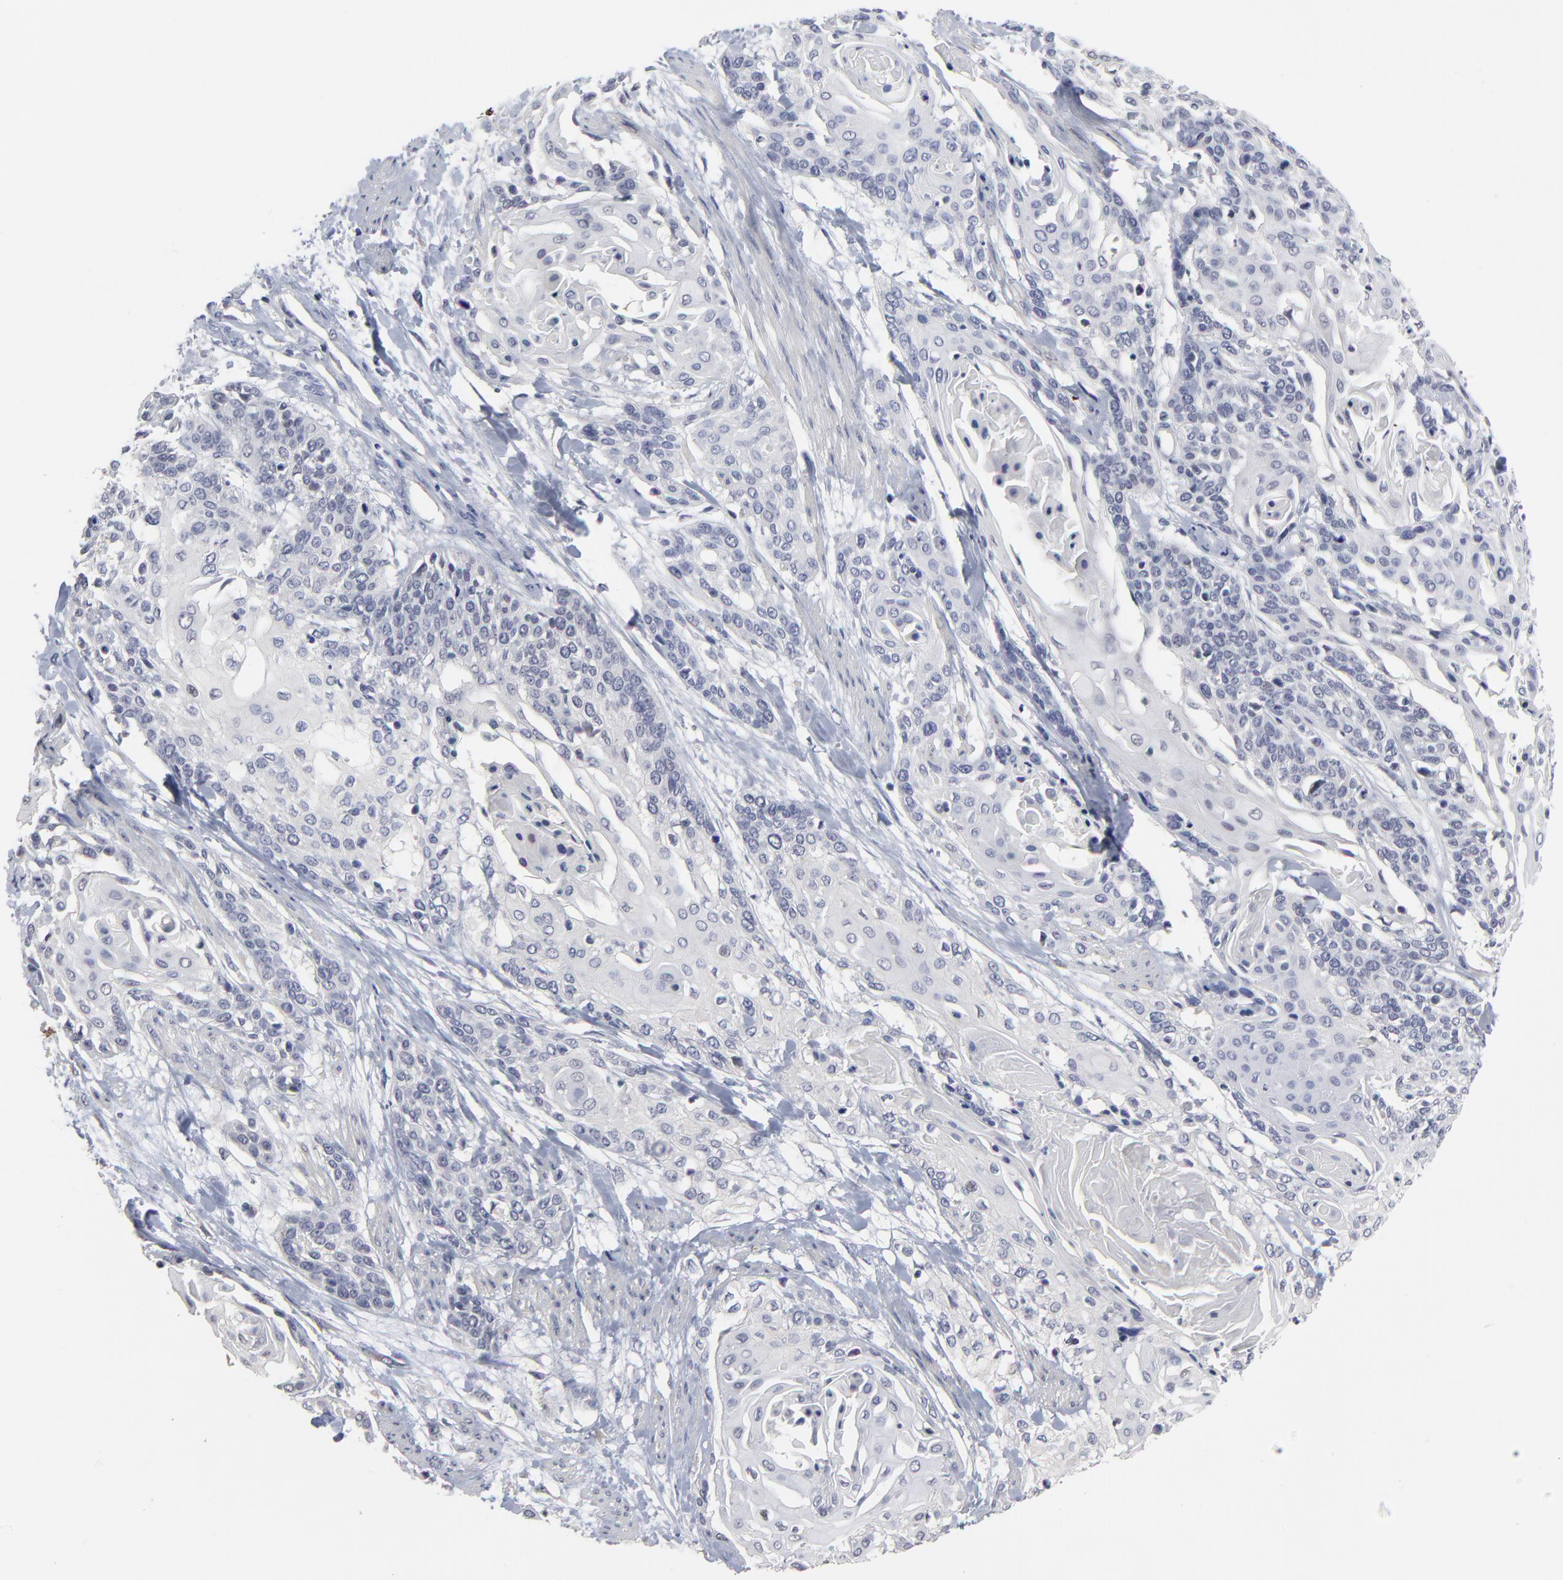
{"staining": {"intensity": "negative", "quantity": "none", "location": "none"}, "tissue": "cervical cancer", "cell_type": "Tumor cells", "image_type": "cancer", "snomed": [{"axis": "morphology", "description": "Squamous cell carcinoma, NOS"}, {"axis": "topography", "description": "Cervix"}], "caption": "A high-resolution photomicrograph shows immunohistochemistry (IHC) staining of cervical squamous cell carcinoma, which demonstrates no significant expression in tumor cells.", "gene": "MAGEA10", "patient": {"sex": "female", "age": 57}}